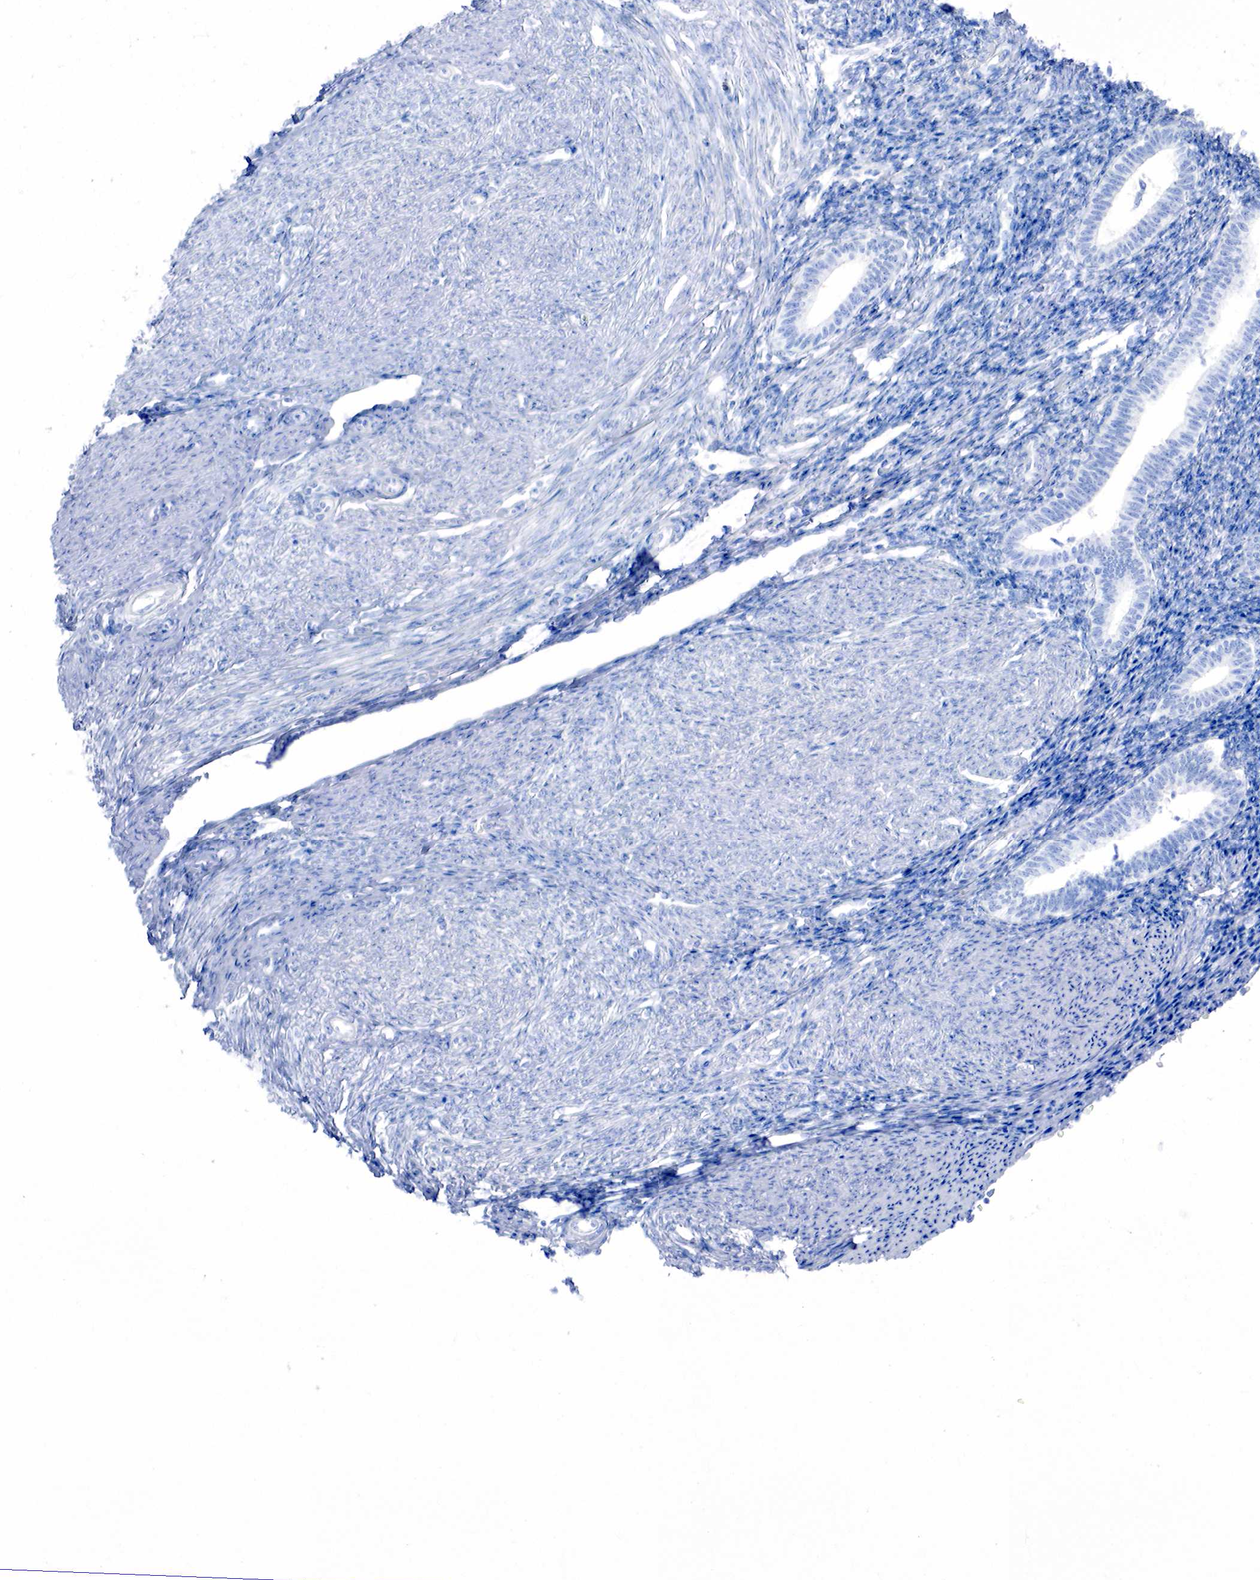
{"staining": {"intensity": "negative", "quantity": "none", "location": "none"}, "tissue": "endometrium", "cell_type": "Cells in endometrial stroma", "image_type": "normal", "snomed": [{"axis": "morphology", "description": "Normal tissue, NOS"}, {"axis": "topography", "description": "Endometrium"}], "caption": "A histopathology image of endometrium stained for a protein demonstrates no brown staining in cells in endometrial stroma. (DAB (3,3'-diaminobenzidine) immunohistochemistry (IHC), high magnification).", "gene": "PTH", "patient": {"sex": "female", "age": 52}}